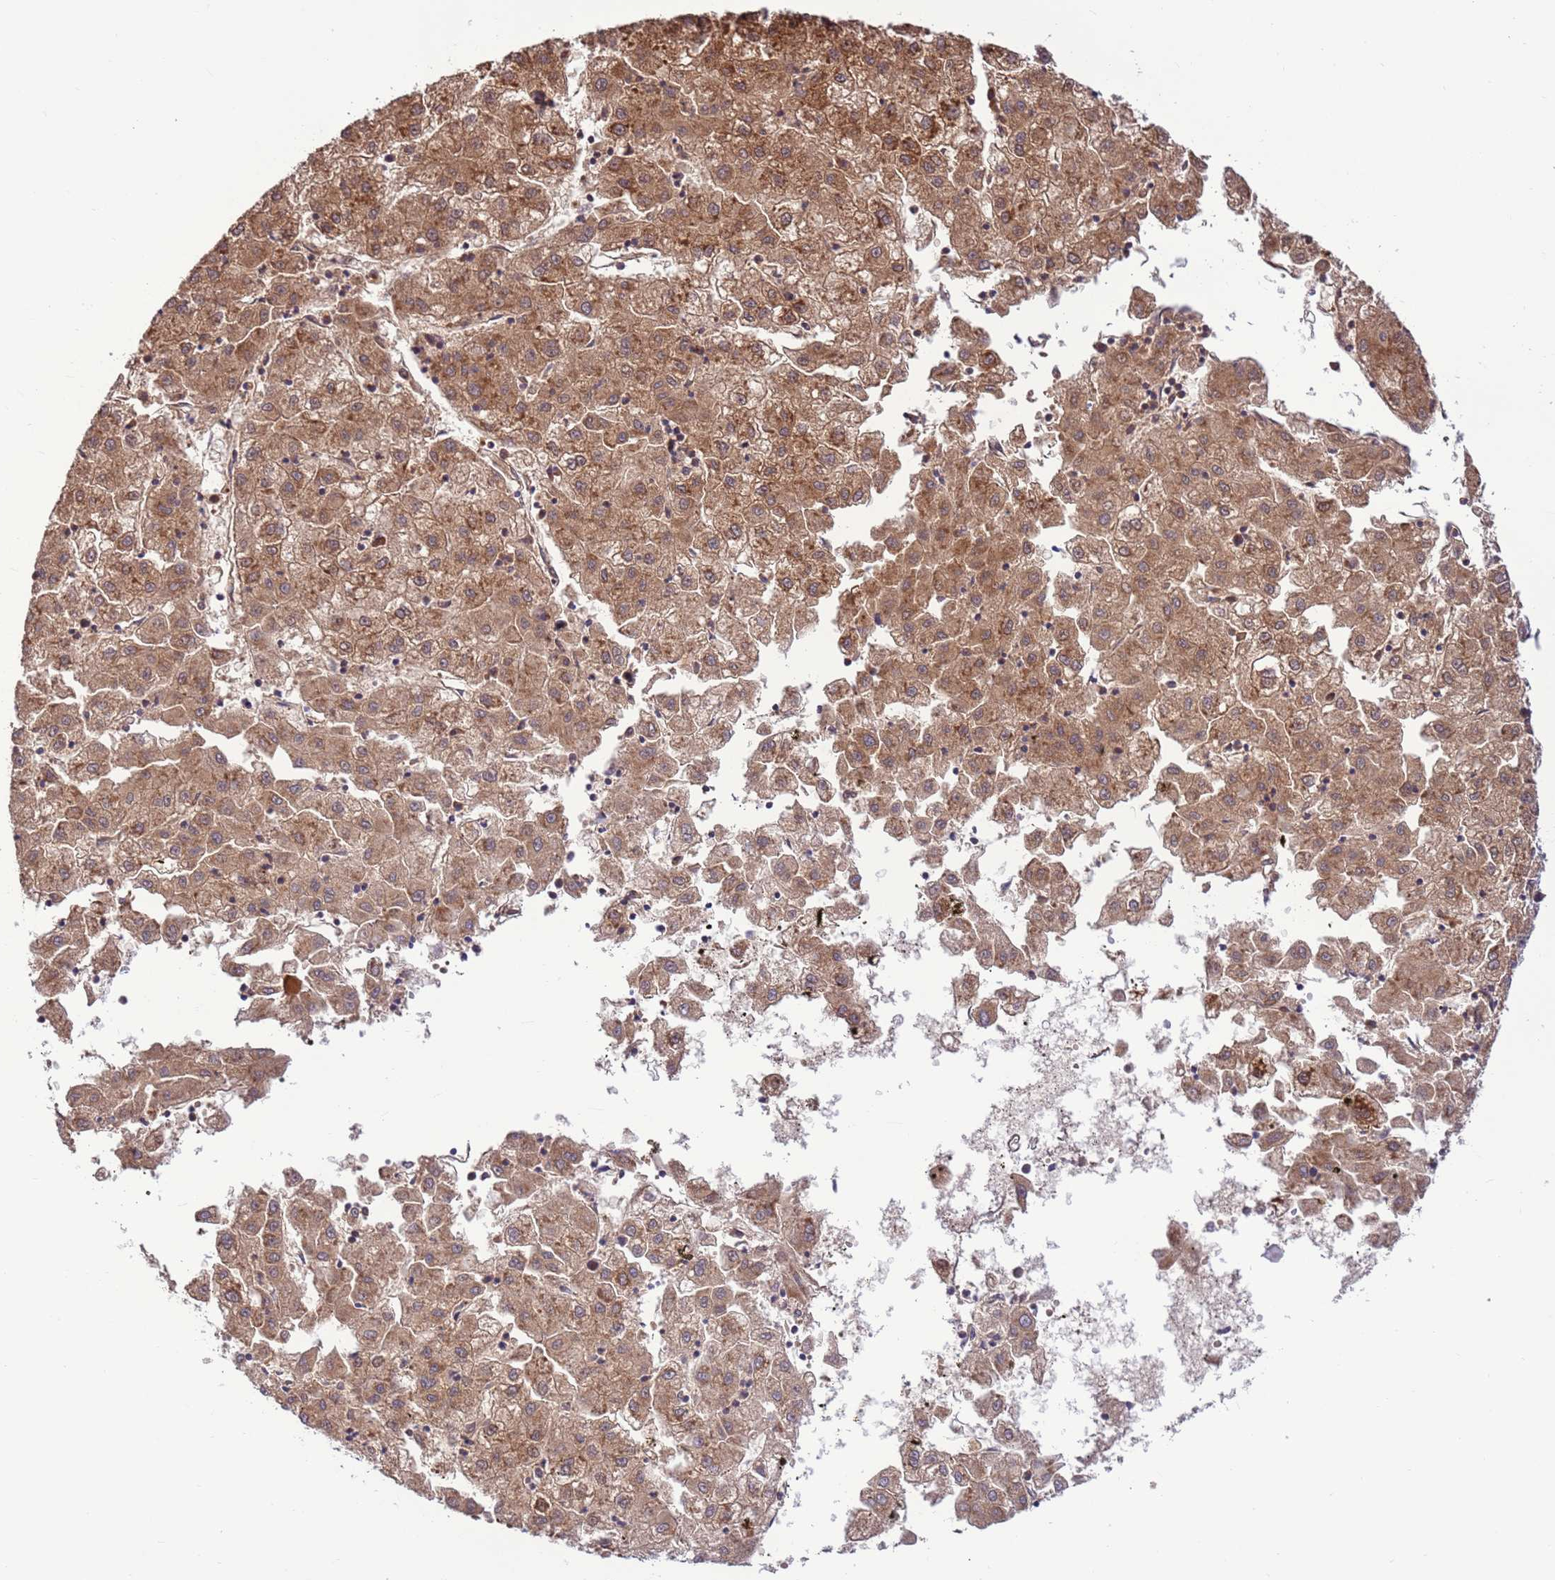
{"staining": {"intensity": "moderate", "quantity": ">75%", "location": "cytoplasmic/membranous"}, "tissue": "liver cancer", "cell_type": "Tumor cells", "image_type": "cancer", "snomed": [{"axis": "morphology", "description": "Carcinoma, Hepatocellular, NOS"}, {"axis": "topography", "description": "Liver"}], "caption": "Approximately >75% of tumor cells in liver cancer exhibit moderate cytoplasmic/membranous protein positivity as visualized by brown immunohistochemical staining.", "gene": "DDX19B", "patient": {"sex": "male", "age": 72}}